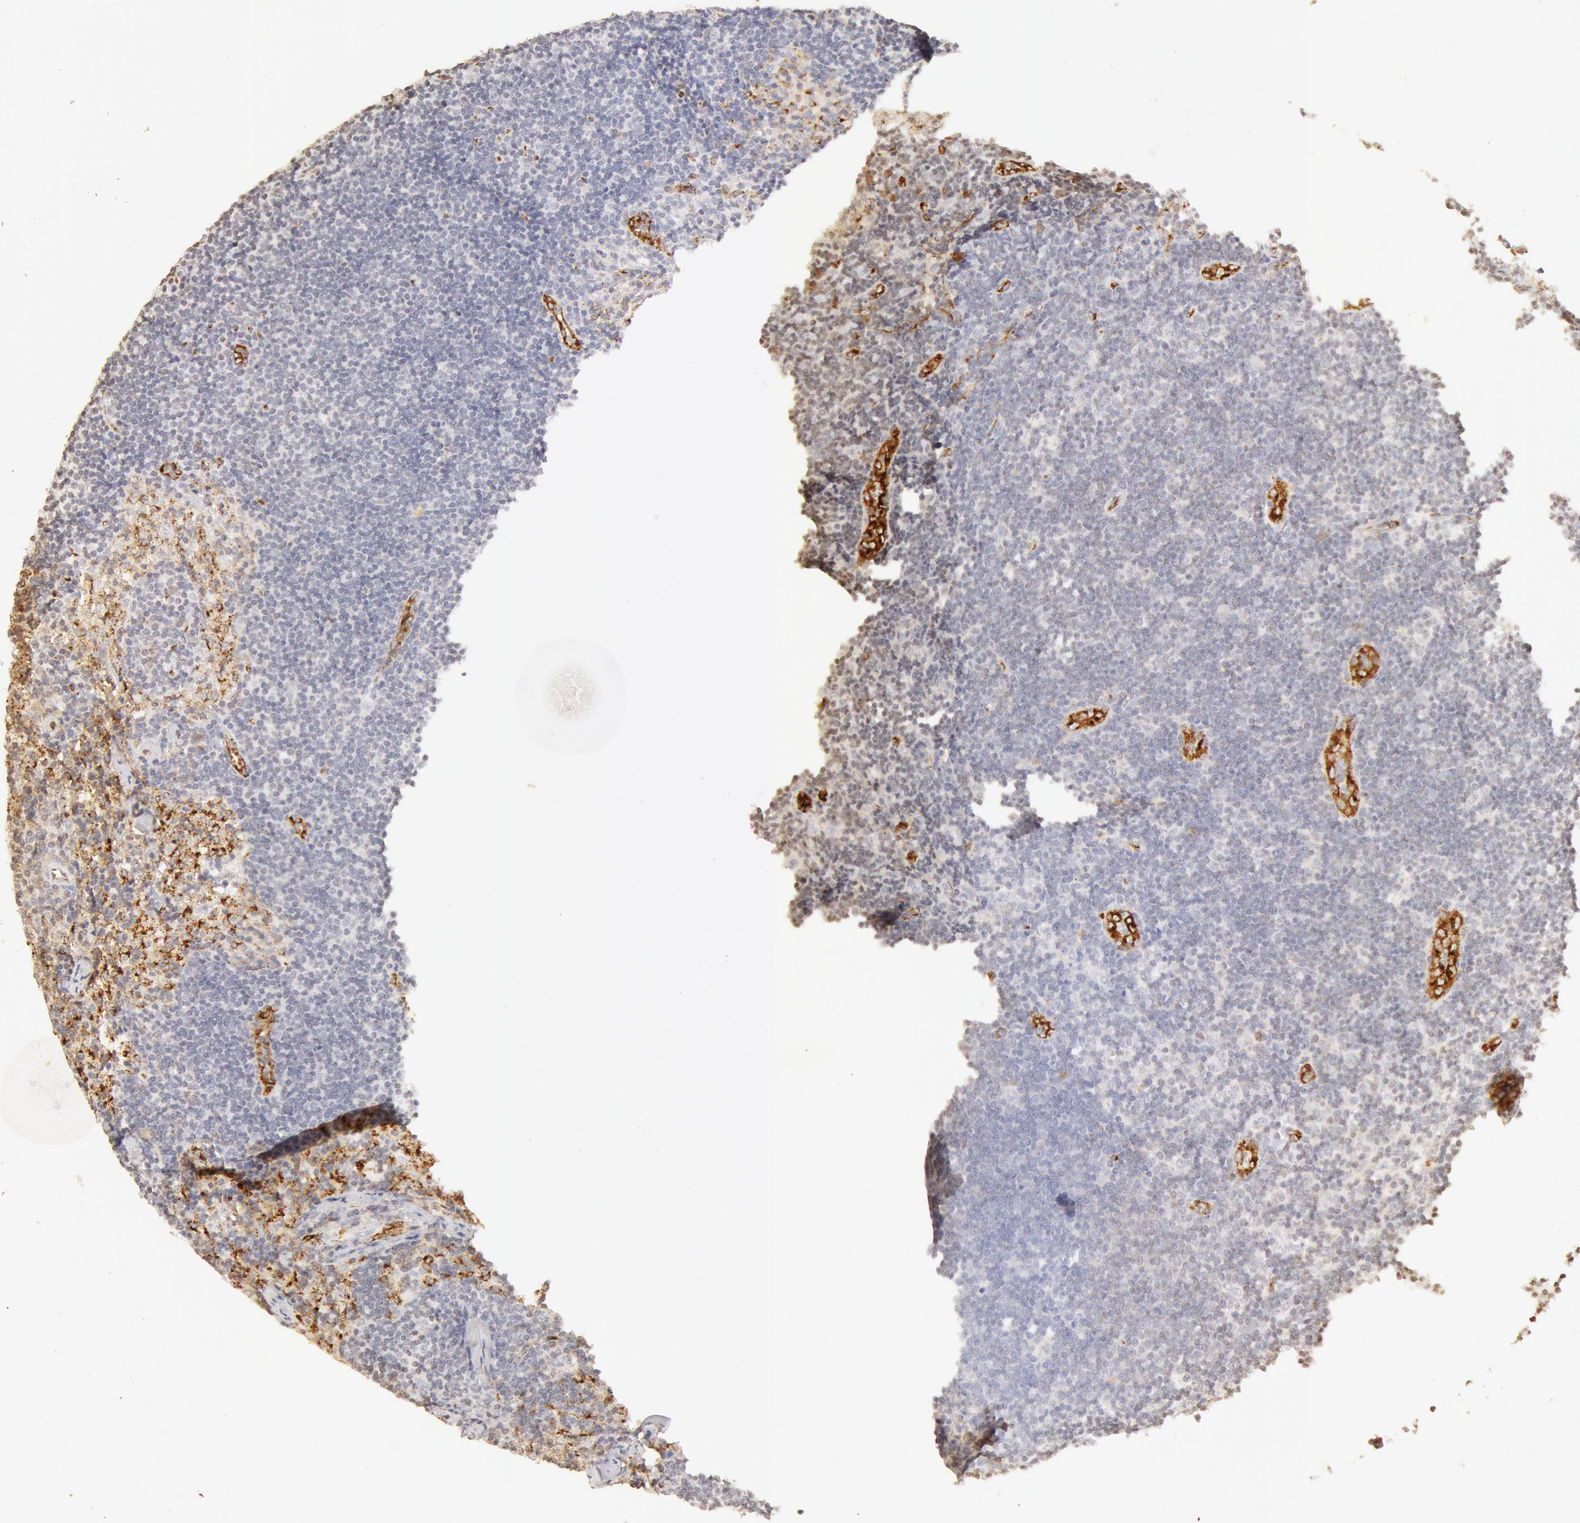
{"staining": {"intensity": "negative", "quantity": "none", "location": "none"}, "tissue": "lymph node", "cell_type": "Germinal center cells", "image_type": "normal", "snomed": [{"axis": "morphology", "description": "Normal tissue, NOS"}, {"axis": "morphology", "description": "Inflammation, NOS"}, {"axis": "topography", "description": "Lymph node"}, {"axis": "topography", "description": "Salivary gland"}], "caption": "This photomicrograph is of unremarkable lymph node stained with immunohistochemistry to label a protein in brown with the nuclei are counter-stained blue. There is no staining in germinal center cells.", "gene": "VWF", "patient": {"sex": "male", "age": 3}}